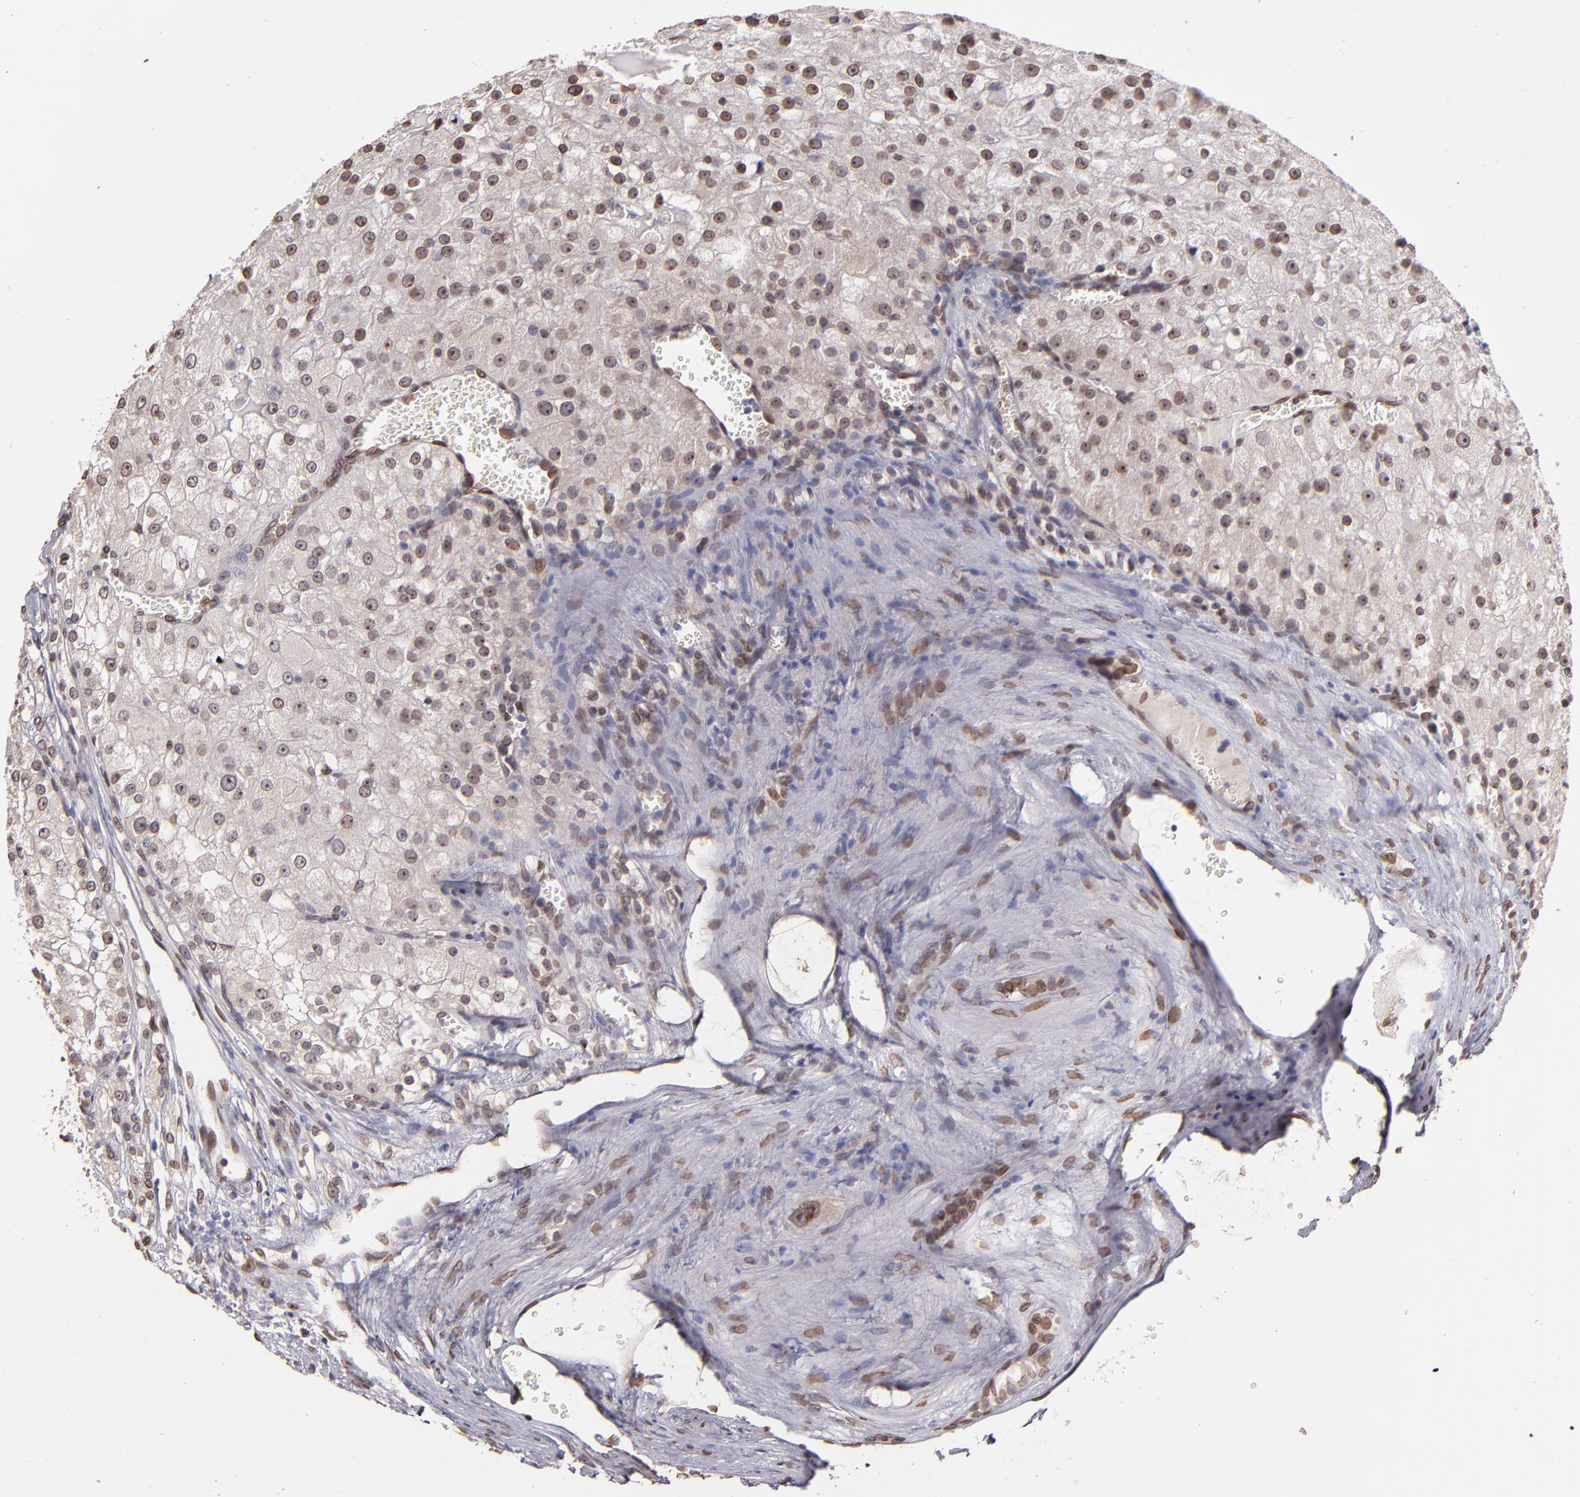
{"staining": {"intensity": "weak", "quantity": "<25%", "location": "cytoplasmic/membranous,nuclear"}, "tissue": "renal cancer", "cell_type": "Tumor cells", "image_type": "cancer", "snomed": [{"axis": "morphology", "description": "Adenocarcinoma, NOS"}, {"axis": "topography", "description": "Kidney"}], "caption": "IHC of human adenocarcinoma (renal) reveals no staining in tumor cells.", "gene": "PUM3", "patient": {"sex": "female", "age": 74}}